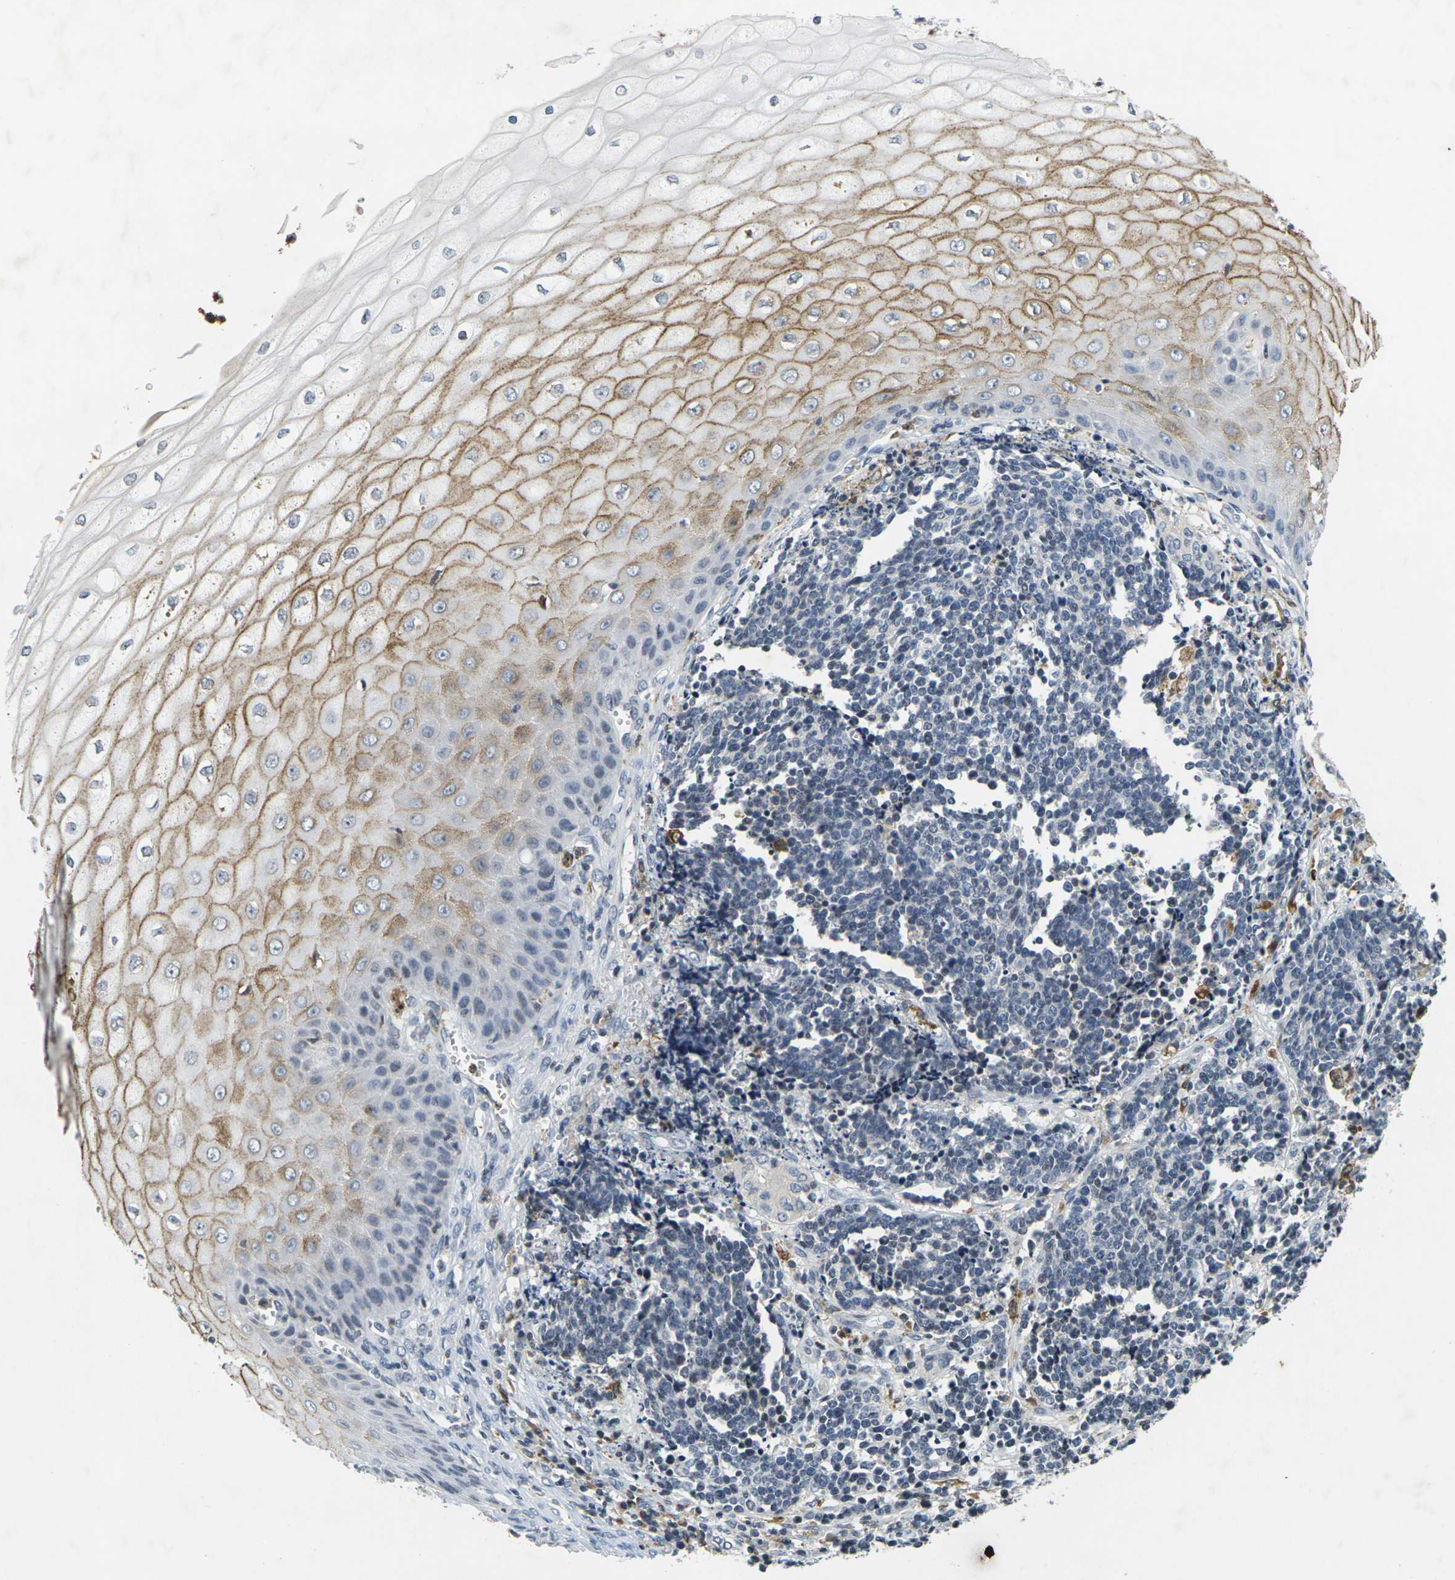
{"staining": {"intensity": "negative", "quantity": "none", "location": "none"}, "tissue": "cervical cancer", "cell_type": "Tumor cells", "image_type": "cancer", "snomed": [{"axis": "morphology", "description": "Squamous cell carcinoma, NOS"}, {"axis": "topography", "description": "Cervix"}], "caption": "The immunohistochemistry (IHC) photomicrograph has no significant expression in tumor cells of cervical cancer (squamous cell carcinoma) tissue.", "gene": "C1QC", "patient": {"sex": "female", "age": 35}}